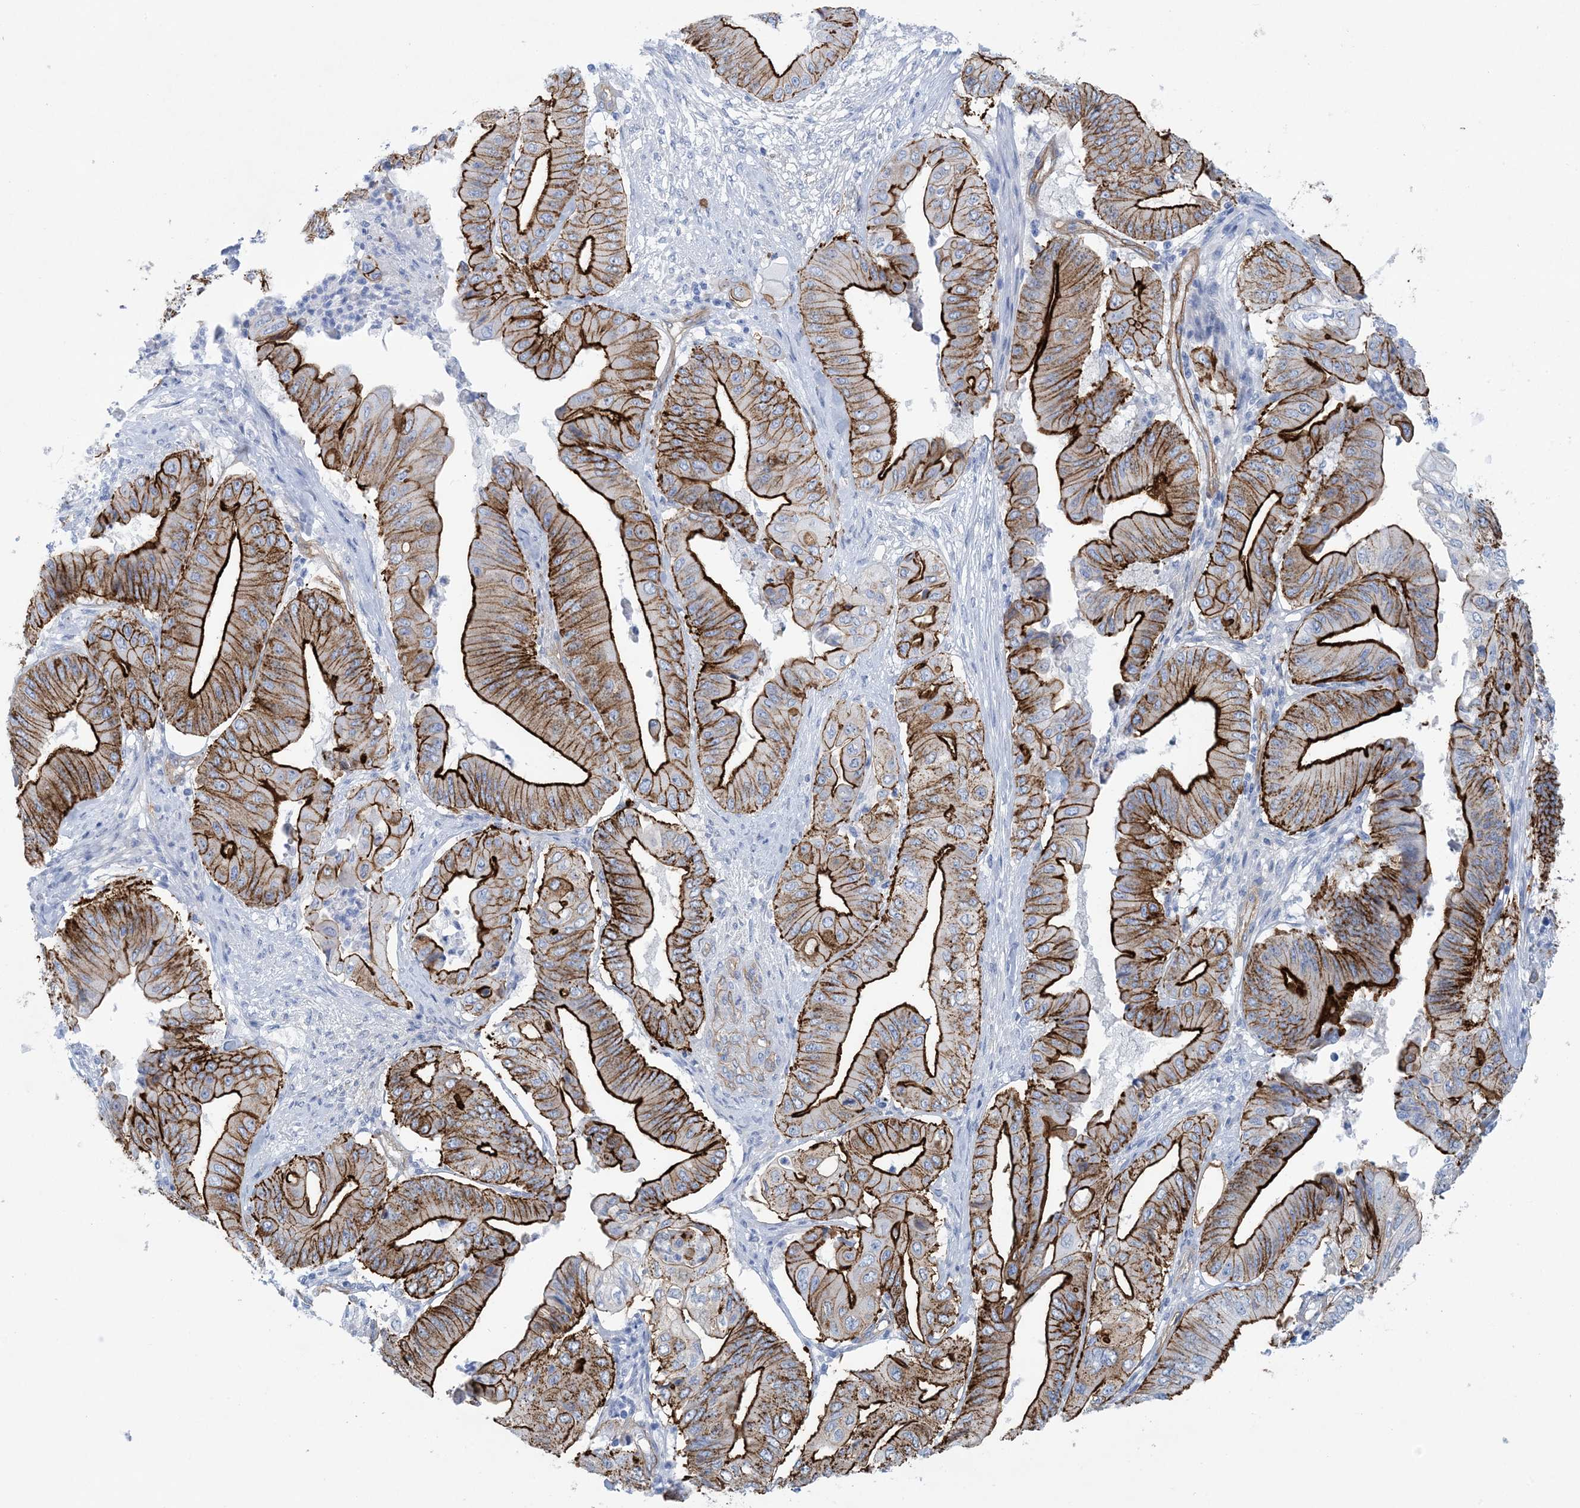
{"staining": {"intensity": "strong", "quantity": "25%-75%", "location": "cytoplasmic/membranous"}, "tissue": "pancreatic cancer", "cell_type": "Tumor cells", "image_type": "cancer", "snomed": [{"axis": "morphology", "description": "Adenocarcinoma, NOS"}, {"axis": "topography", "description": "Pancreas"}], "caption": "Pancreatic cancer (adenocarcinoma) was stained to show a protein in brown. There is high levels of strong cytoplasmic/membranous staining in about 25%-75% of tumor cells.", "gene": "SHANK1", "patient": {"sex": "female", "age": 77}}